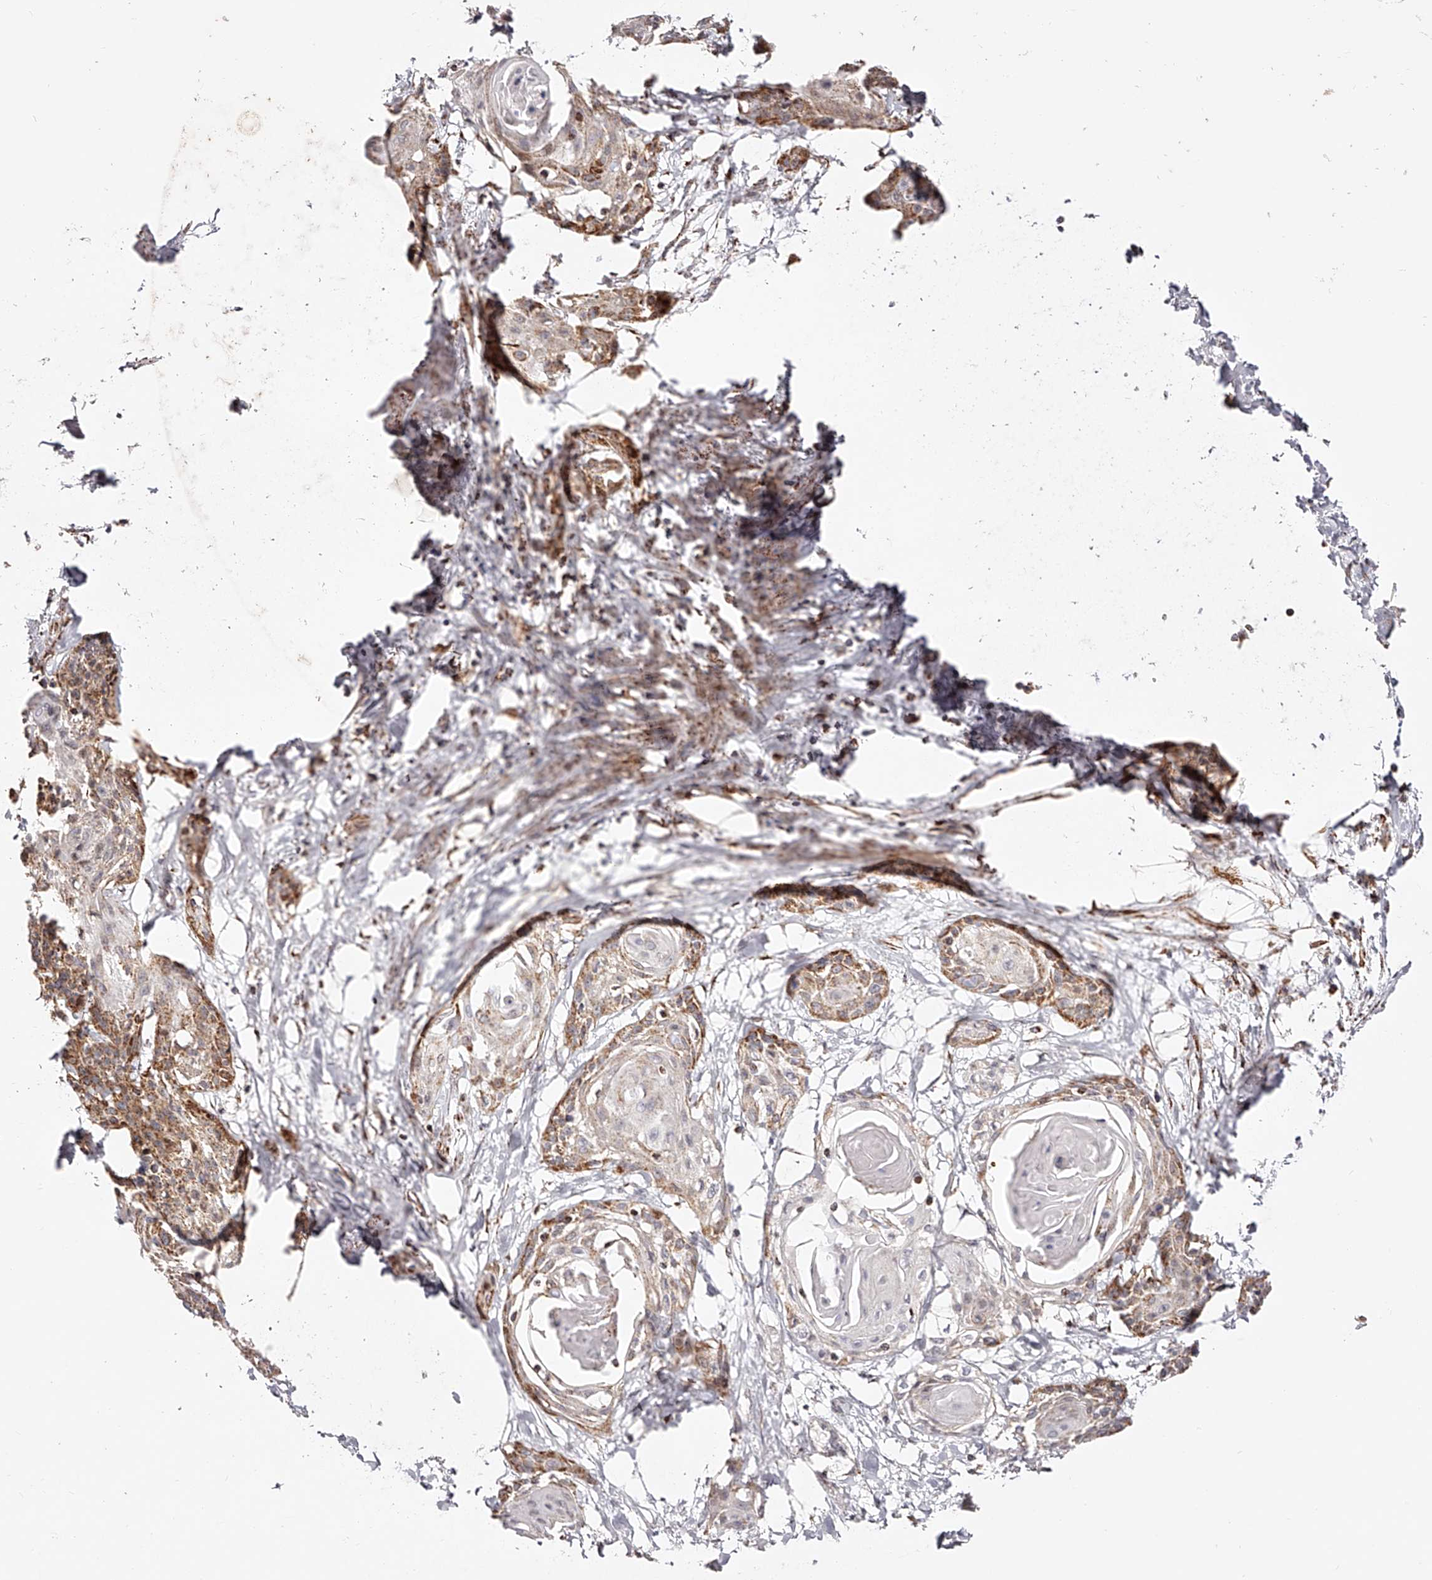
{"staining": {"intensity": "moderate", "quantity": "25%-75%", "location": "cytoplasmic/membranous"}, "tissue": "cervical cancer", "cell_type": "Tumor cells", "image_type": "cancer", "snomed": [{"axis": "morphology", "description": "Squamous cell carcinoma, NOS"}, {"axis": "topography", "description": "Cervix"}], "caption": "An image of human squamous cell carcinoma (cervical) stained for a protein displays moderate cytoplasmic/membranous brown staining in tumor cells.", "gene": "NDUFV3", "patient": {"sex": "female", "age": 57}}